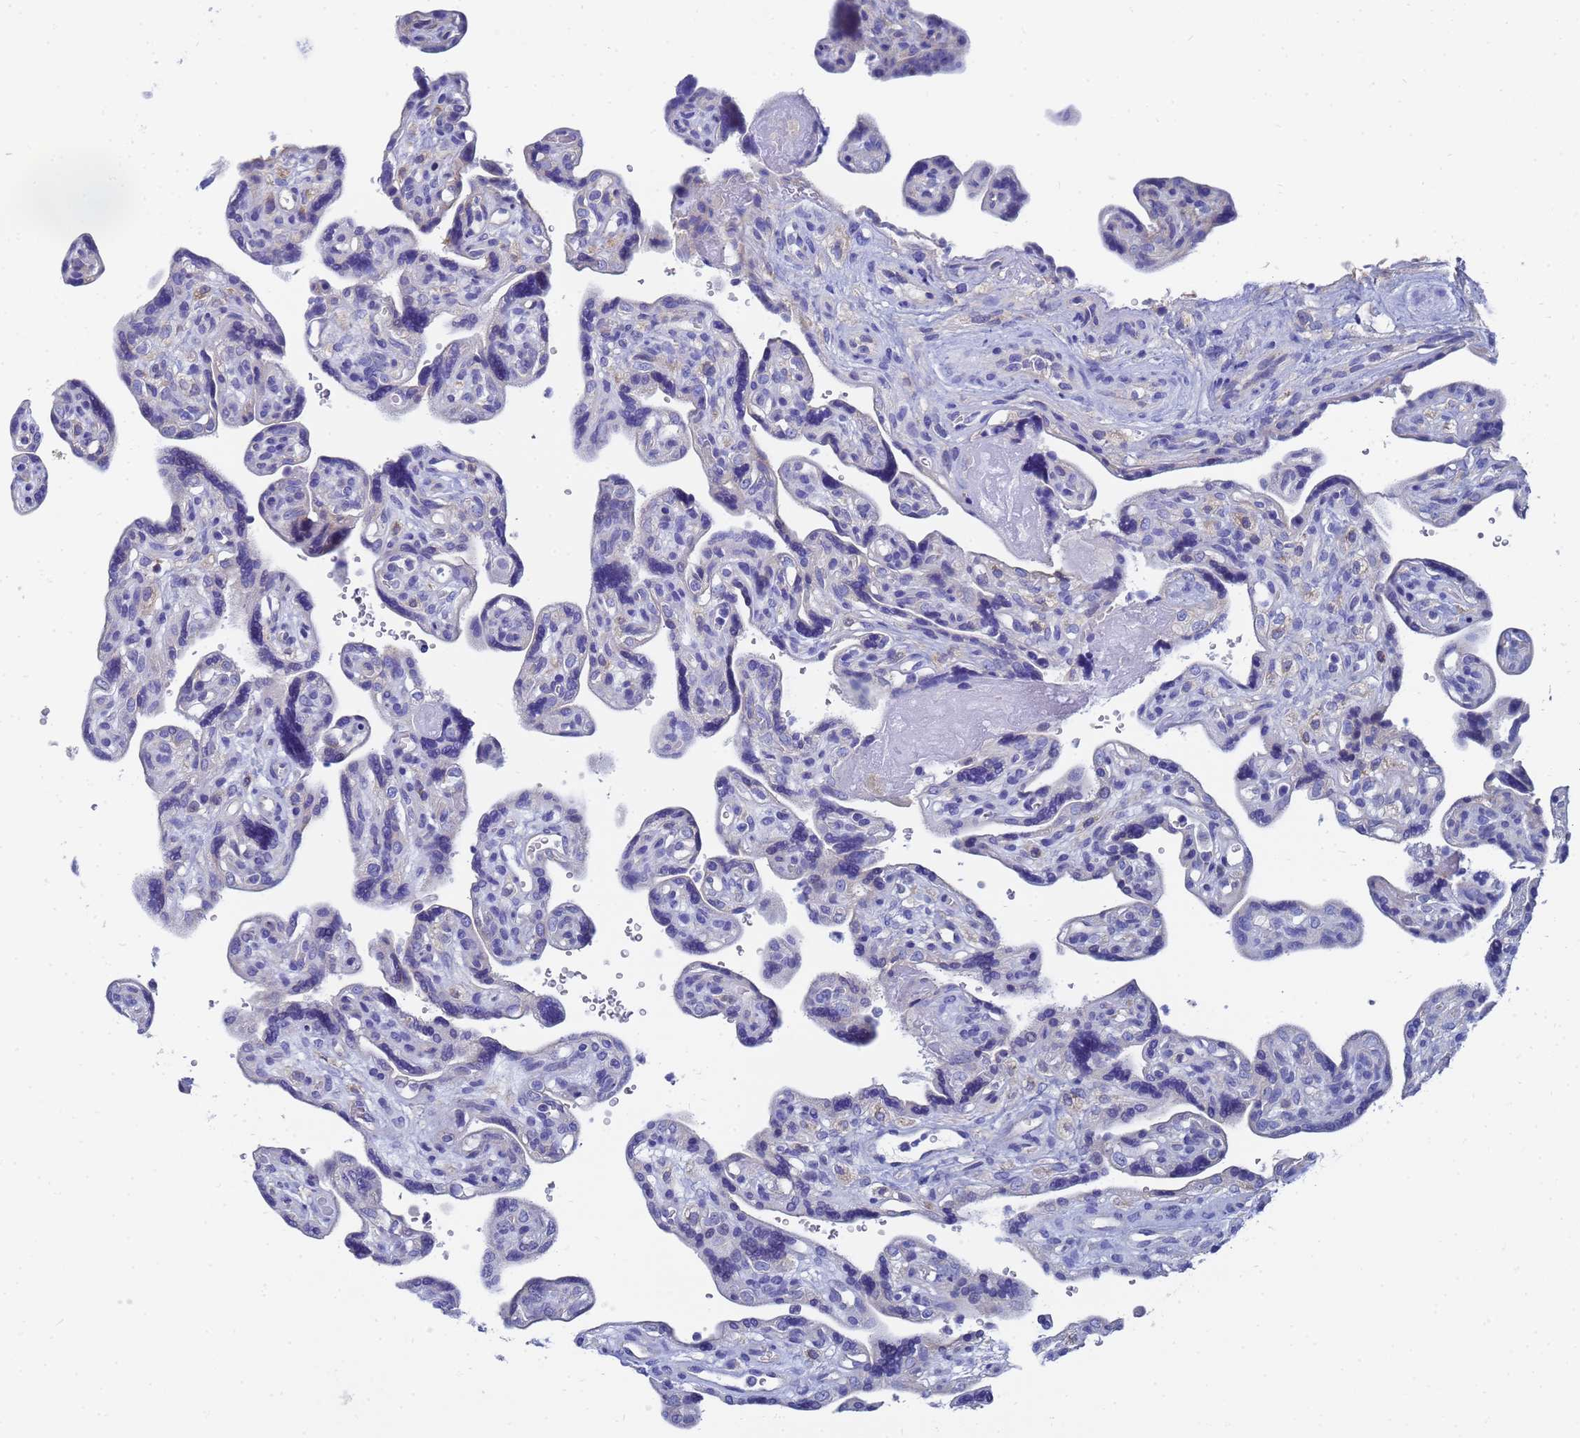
{"staining": {"intensity": "negative", "quantity": "none", "location": "none"}, "tissue": "placenta", "cell_type": "Trophoblastic cells", "image_type": "normal", "snomed": [{"axis": "morphology", "description": "Normal tissue, NOS"}, {"axis": "topography", "description": "Placenta"}], "caption": "An image of placenta stained for a protein displays no brown staining in trophoblastic cells. The staining was performed using DAB (3,3'-diaminobenzidine) to visualize the protein expression in brown, while the nuclei were stained in blue with hematoxylin (Magnification: 20x).", "gene": "TM4SF4", "patient": {"sex": "female", "age": 39}}